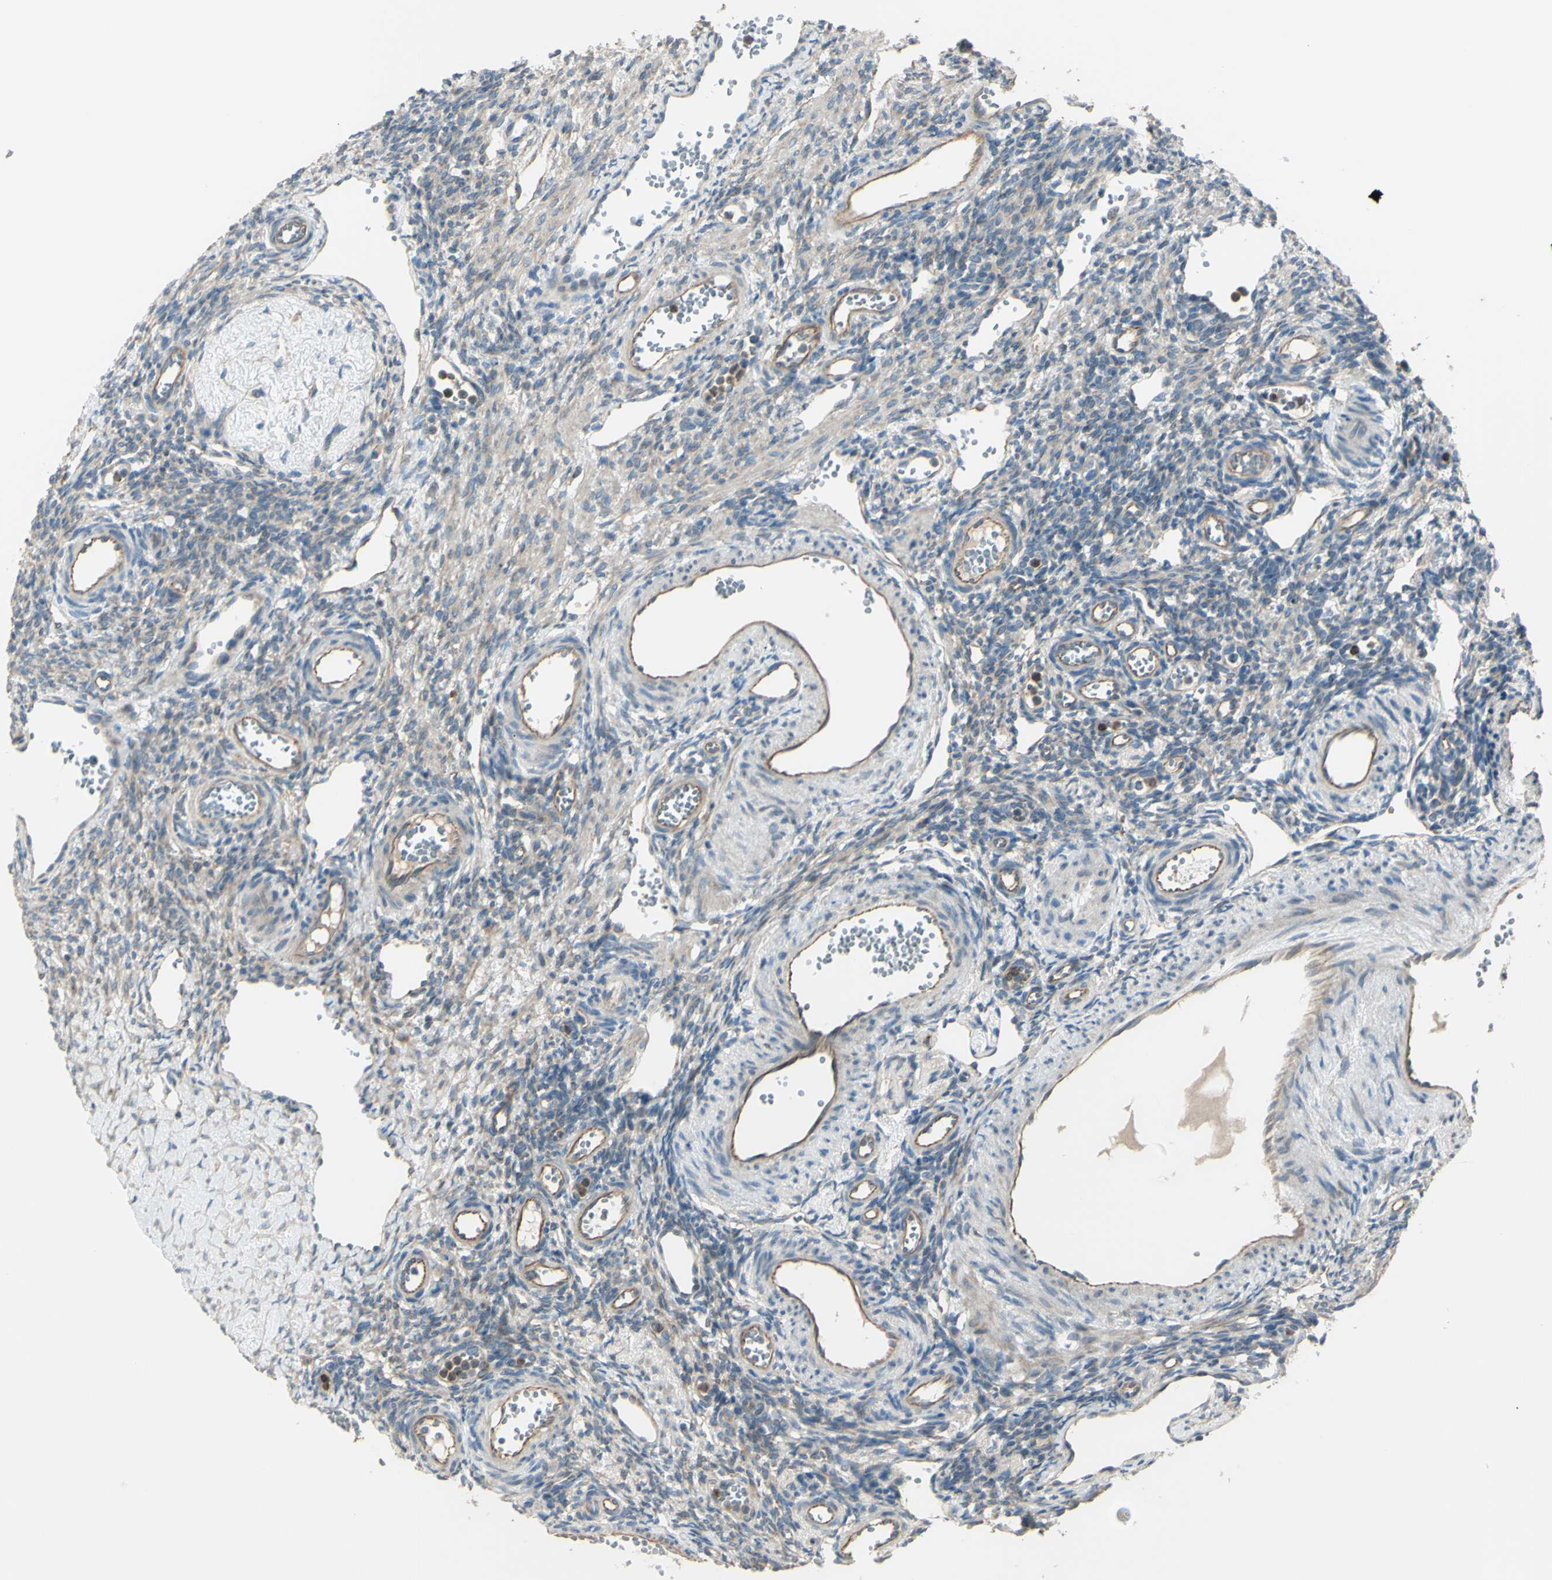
{"staining": {"intensity": "weak", "quantity": "25%-75%", "location": "cytoplasmic/membranous"}, "tissue": "ovary", "cell_type": "Ovarian stroma cells", "image_type": "normal", "snomed": [{"axis": "morphology", "description": "Normal tissue, NOS"}, {"axis": "topography", "description": "Ovary"}], "caption": "Ovary stained with immunohistochemistry demonstrates weak cytoplasmic/membranous positivity in about 25%-75% of ovarian stroma cells.", "gene": "LMTK2", "patient": {"sex": "female", "age": 33}}